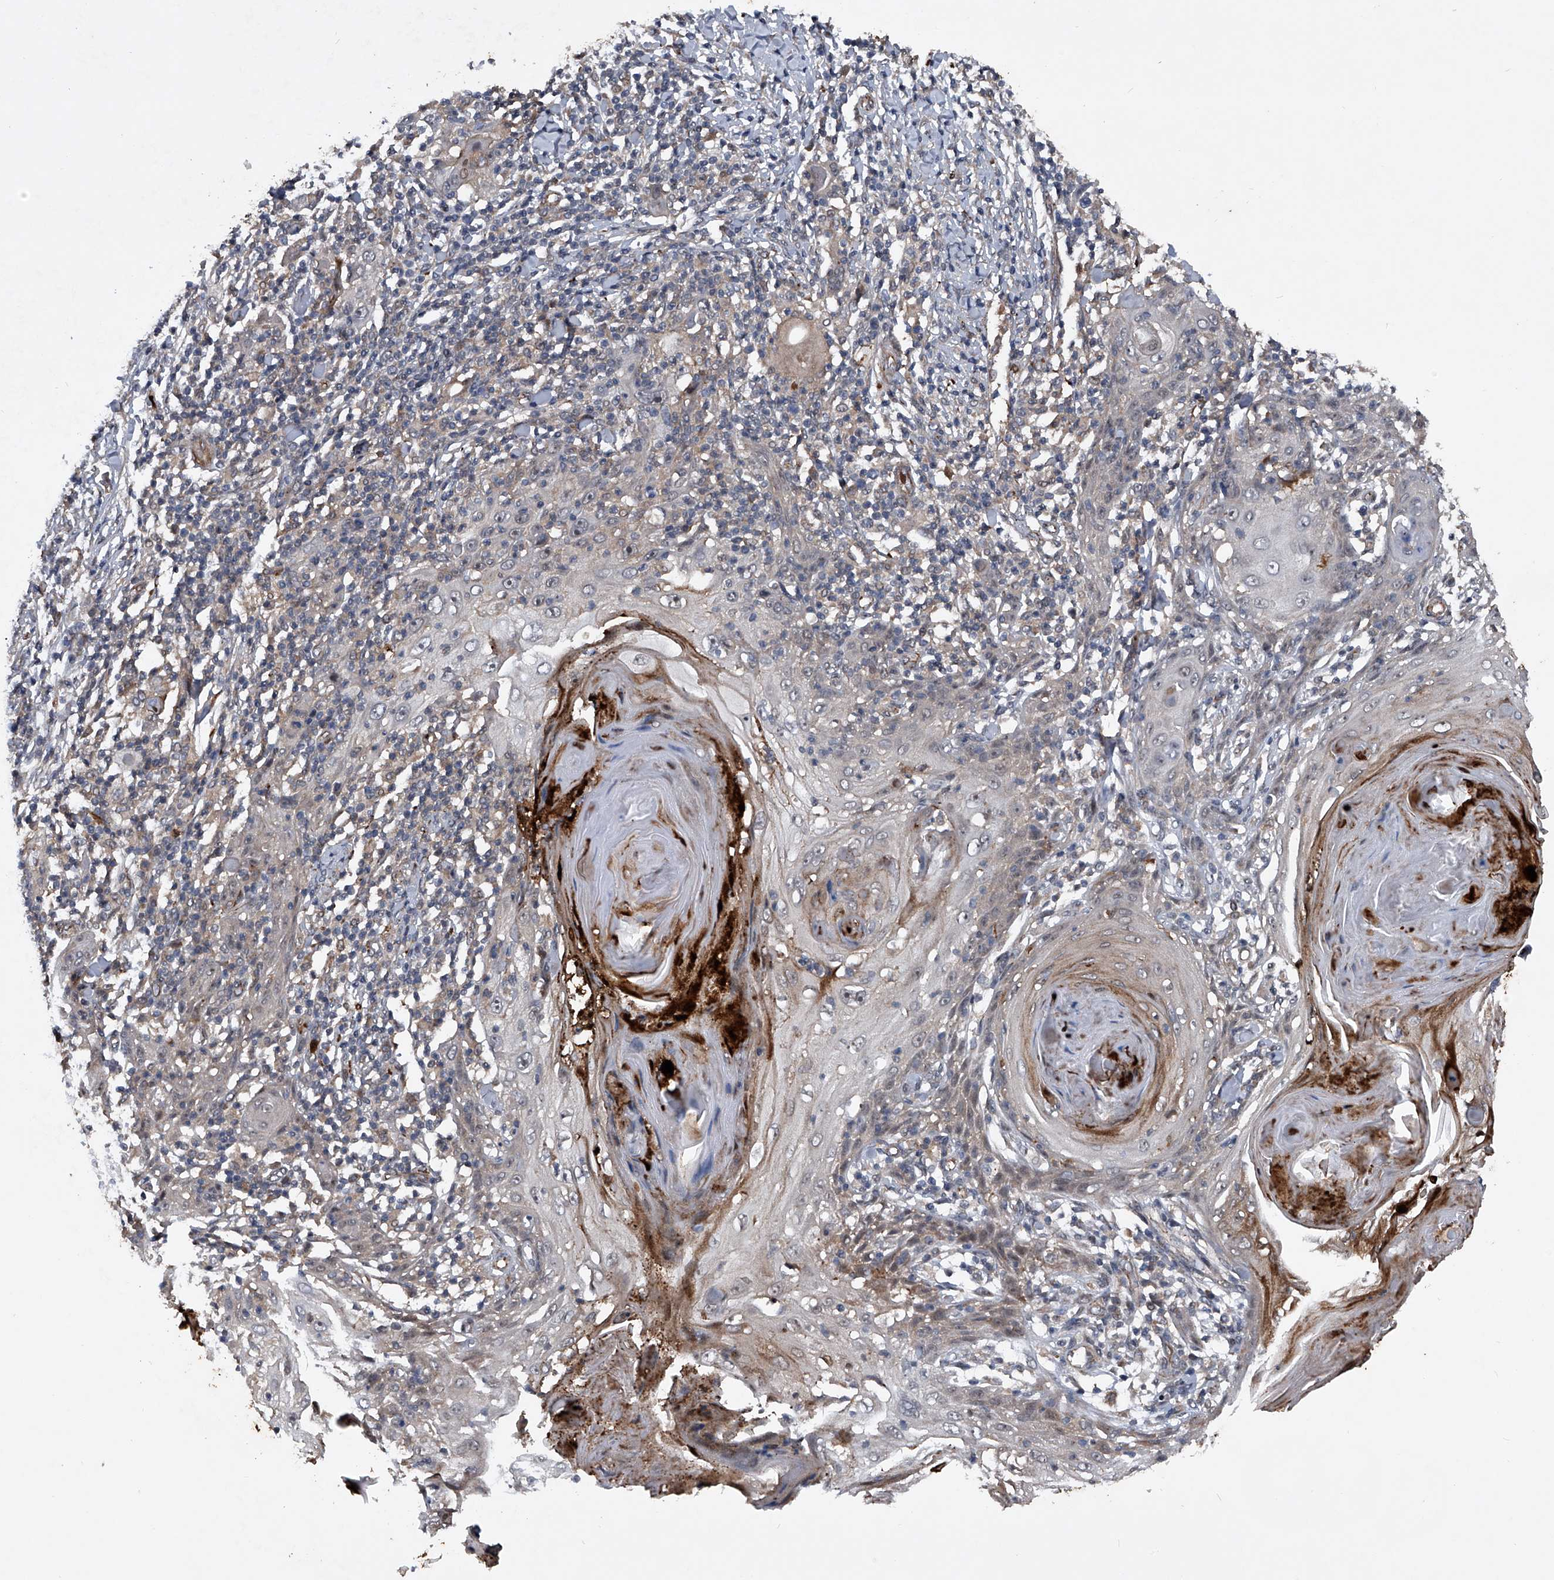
{"staining": {"intensity": "negative", "quantity": "none", "location": "none"}, "tissue": "skin cancer", "cell_type": "Tumor cells", "image_type": "cancer", "snomed": [{"axis": "morphology", "description": "Squamous cell carcinoma, NOS"}, {"axis": "topography", "description": "Skin"}], "caption": "Immunohistochemical staining of human skin squamous cell carcinoma demonstrates no significant positivity in tumor cells.", "gene": "MAPKAP1", "patient": {"sex": "female", "age": 88}}